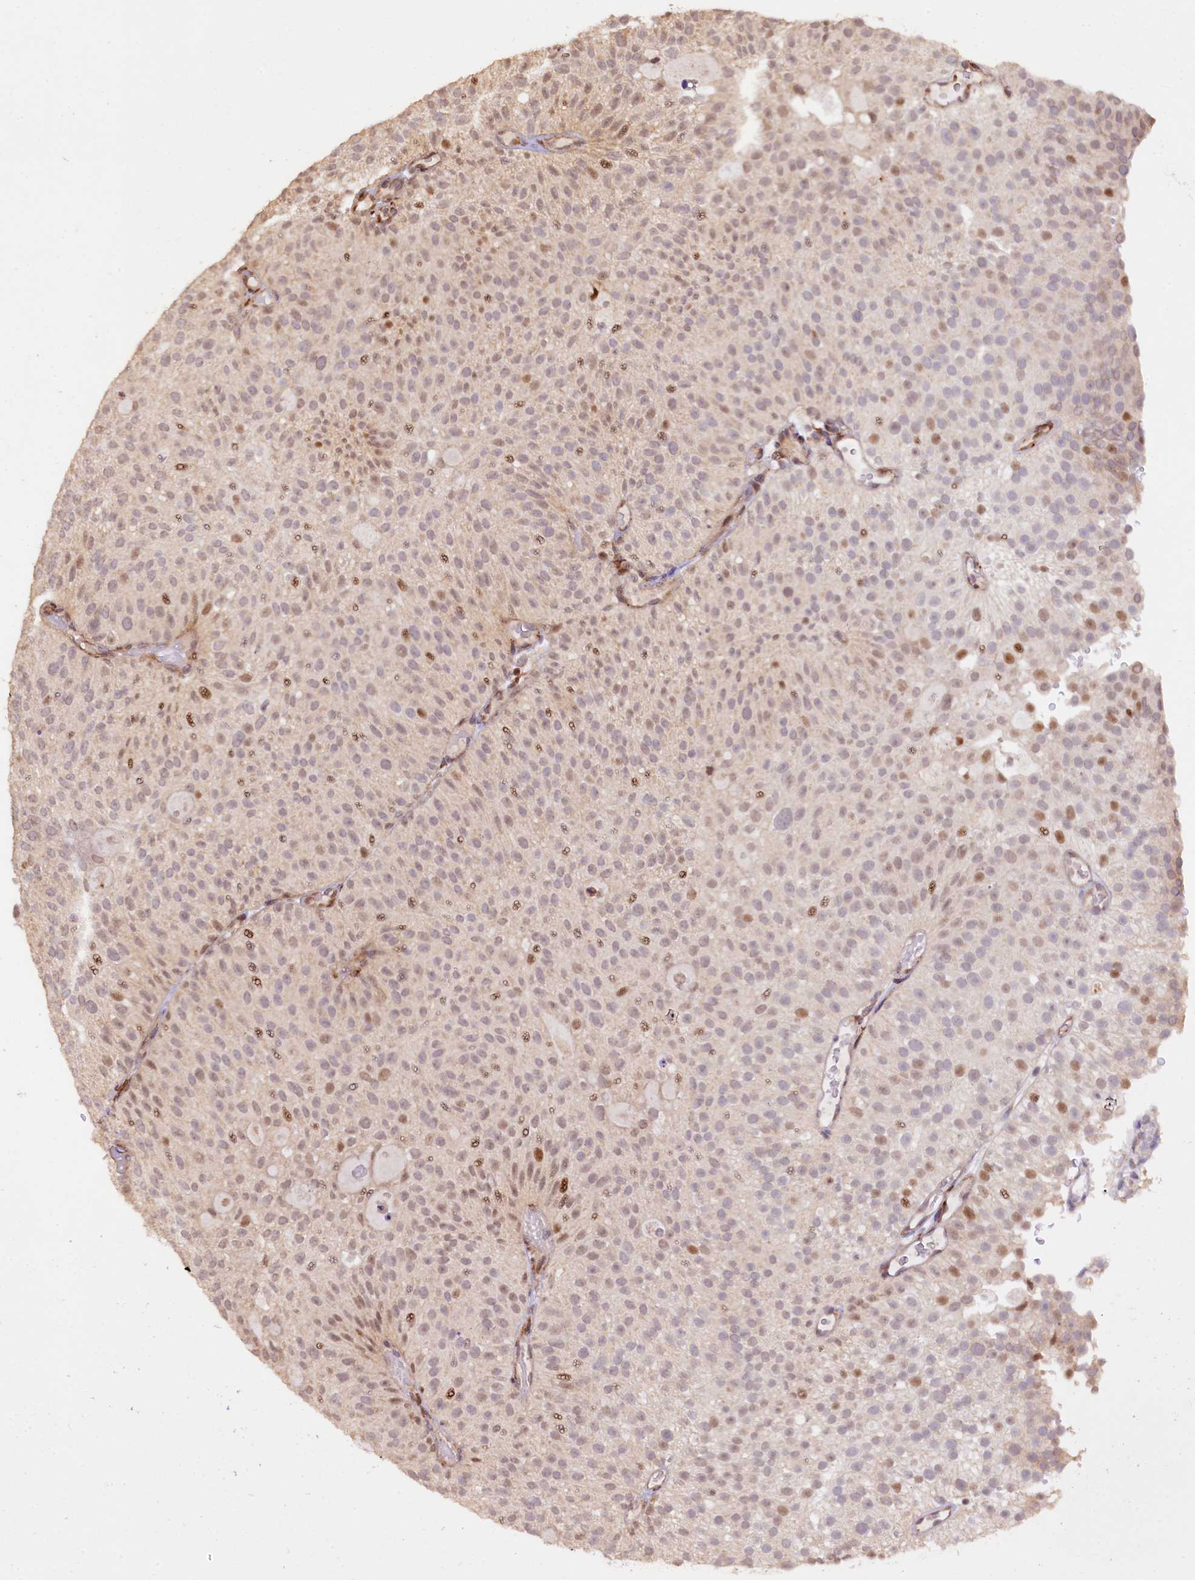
{"staining": {"intensity": "moderate", "quantity": "<25%", "location": "nuclear"}, "tissue": "urothelial cancer", "cell_type": "Tumor cells", "image_type": "cancer", "snomed": [{"axis": "morphology", "description": "Urothelial carcinoma, Low grade"}, {"axis": "topography", "description": "Urinary bladder"}], "caption": "Immunohistochemistry (IHC) staining of urothelial cancer, which exhibits low levels of moderate nuclear expression in about <25% of tumor cells indicating moderate nuclear protein expression. The staining was performed using DAB (3,3'-diaminobenzidine) (brown) for protein detection and nuclei were counterstained in hematoxylin (blue).", "gene": "C5orf15", "patient": {"sex": "male", "age": 78}}